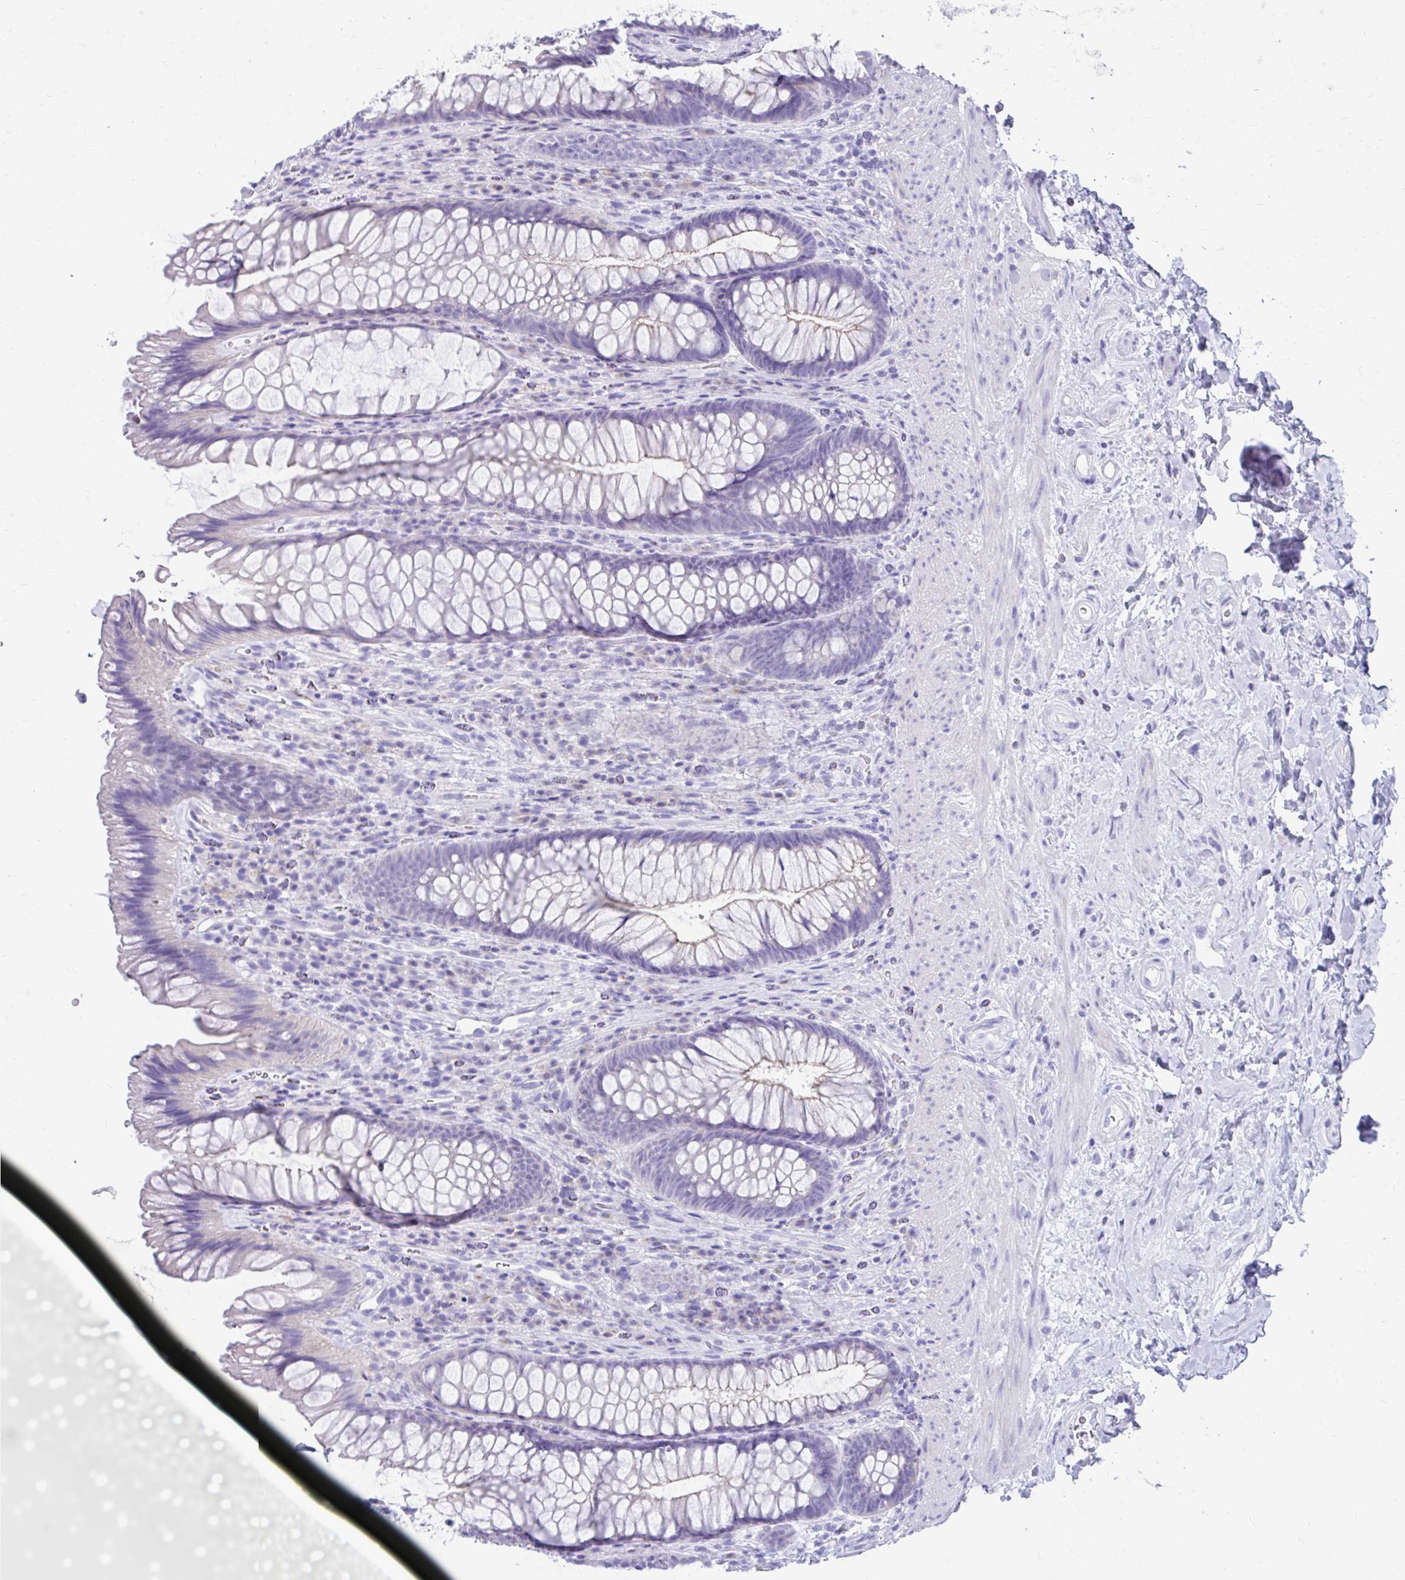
{"staining": {"intensity": "weak", "quantity": "<25%", "location": "cytoplasmic/membranous"}, "tissue": "rectum", "cell_type": "Glandular cells", "image_type": "normal", "snomed": [{"axis": "morphology", "description": "Normal tissue, NOS"}, {"axis": "topography", "description": "Rectum"}], "caption": "Immunohistochemical staining of normal rectum demonstrates no significant expression in glandular cells.", "gene": "ZNF699", "patient": {"sex": "male", "age": 53}}